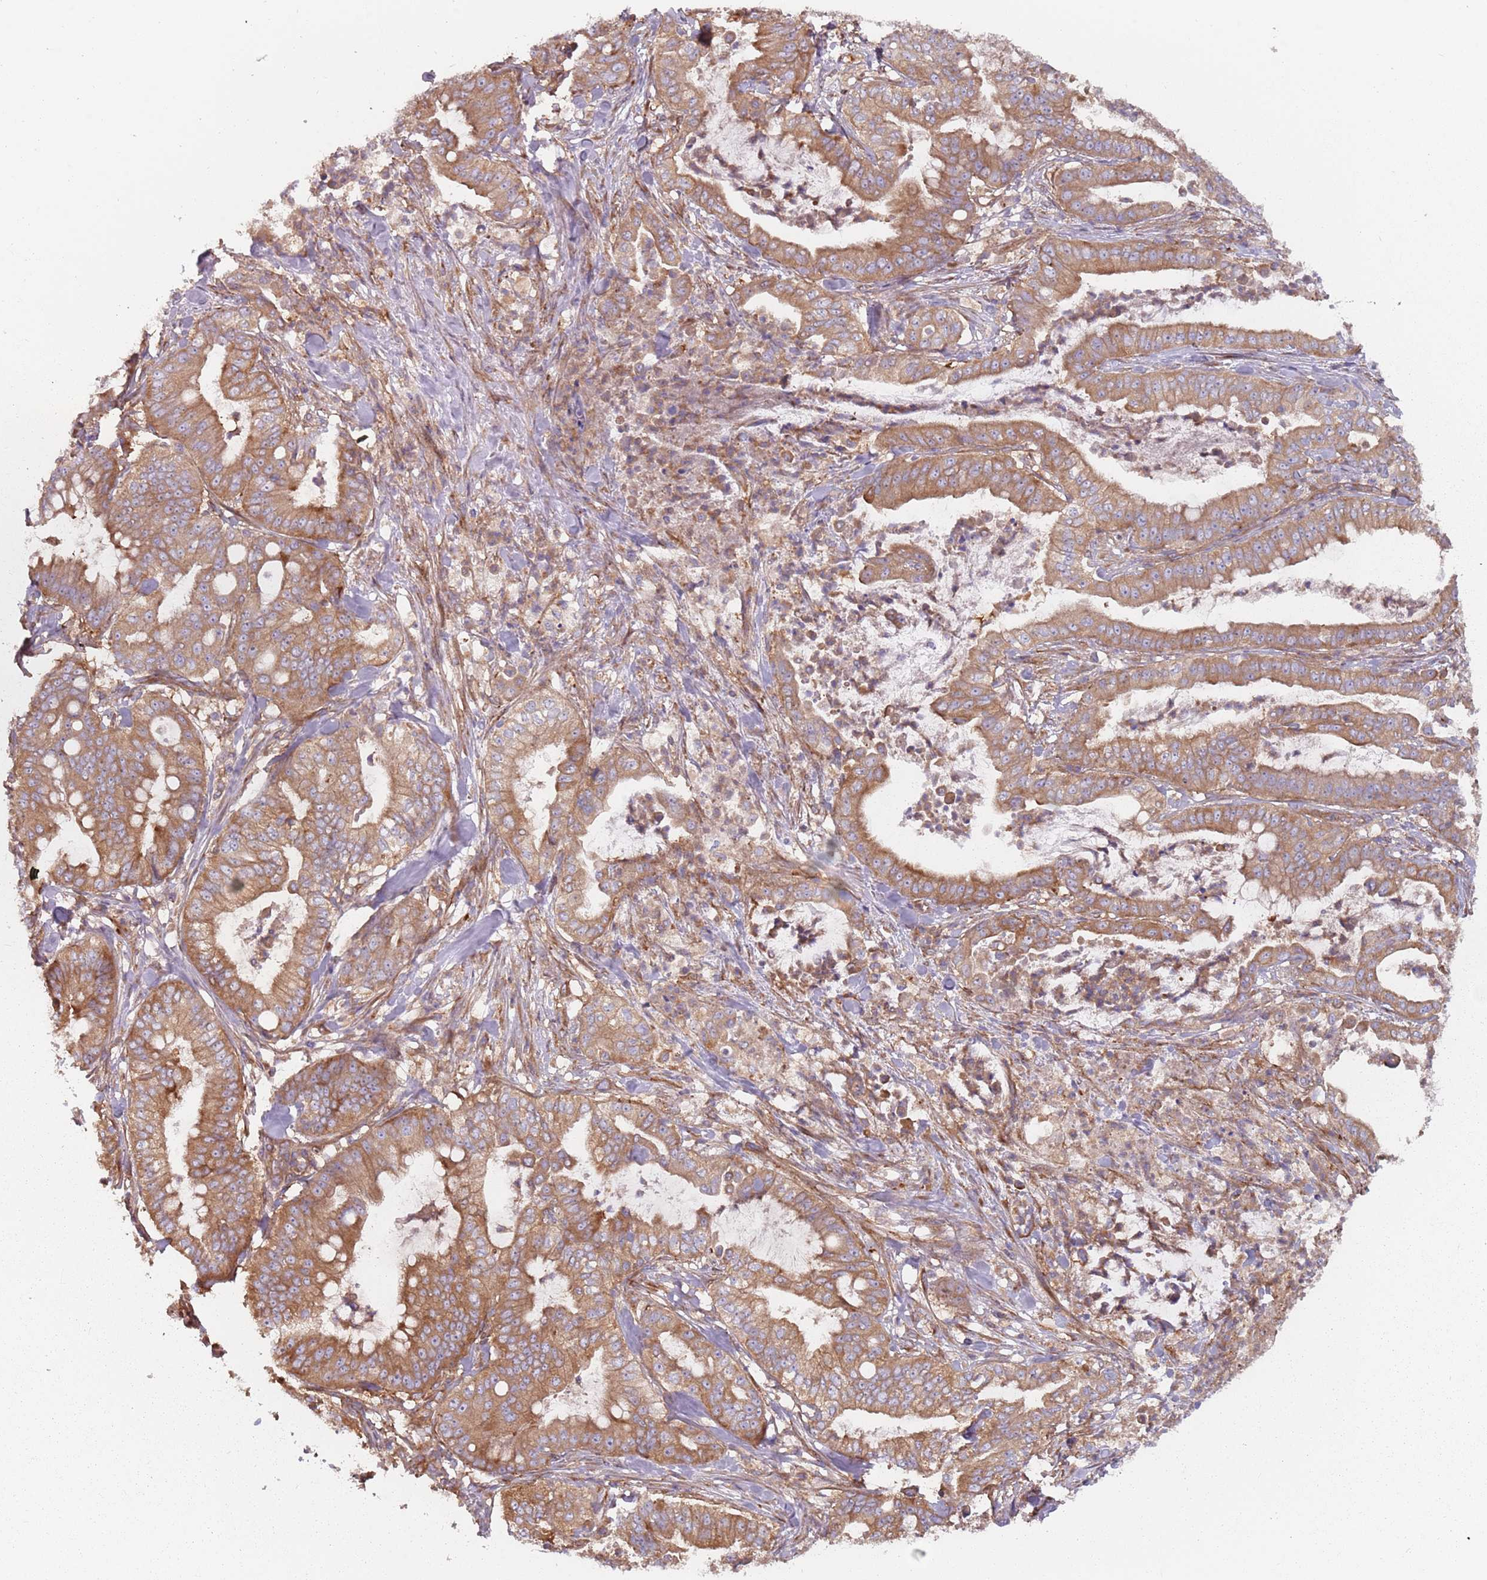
{"staining": {"intensity": "moderate", "quantity": ">75%", "location": "cytoplasmic/membranous"}, "tissue": "pancreatic cancer", "cell_type": "Tumor cells", "image_type": "cancer", "snomed": [{"axis": "morphology", "description": "Adenocarcinoma, NOS"}, {"axis": "topography", "description": "Pancreas"}], "caption": "Approximately >75% of tumor cells in pancreatic cancer (adenocarcinoma) demonstrate moderate cytoplasmic/membranous protein positivity as visualized by brown immunohistochemical staining.", "gene": "SPDL1", "patient": {"sex": "male", "age": 71}}